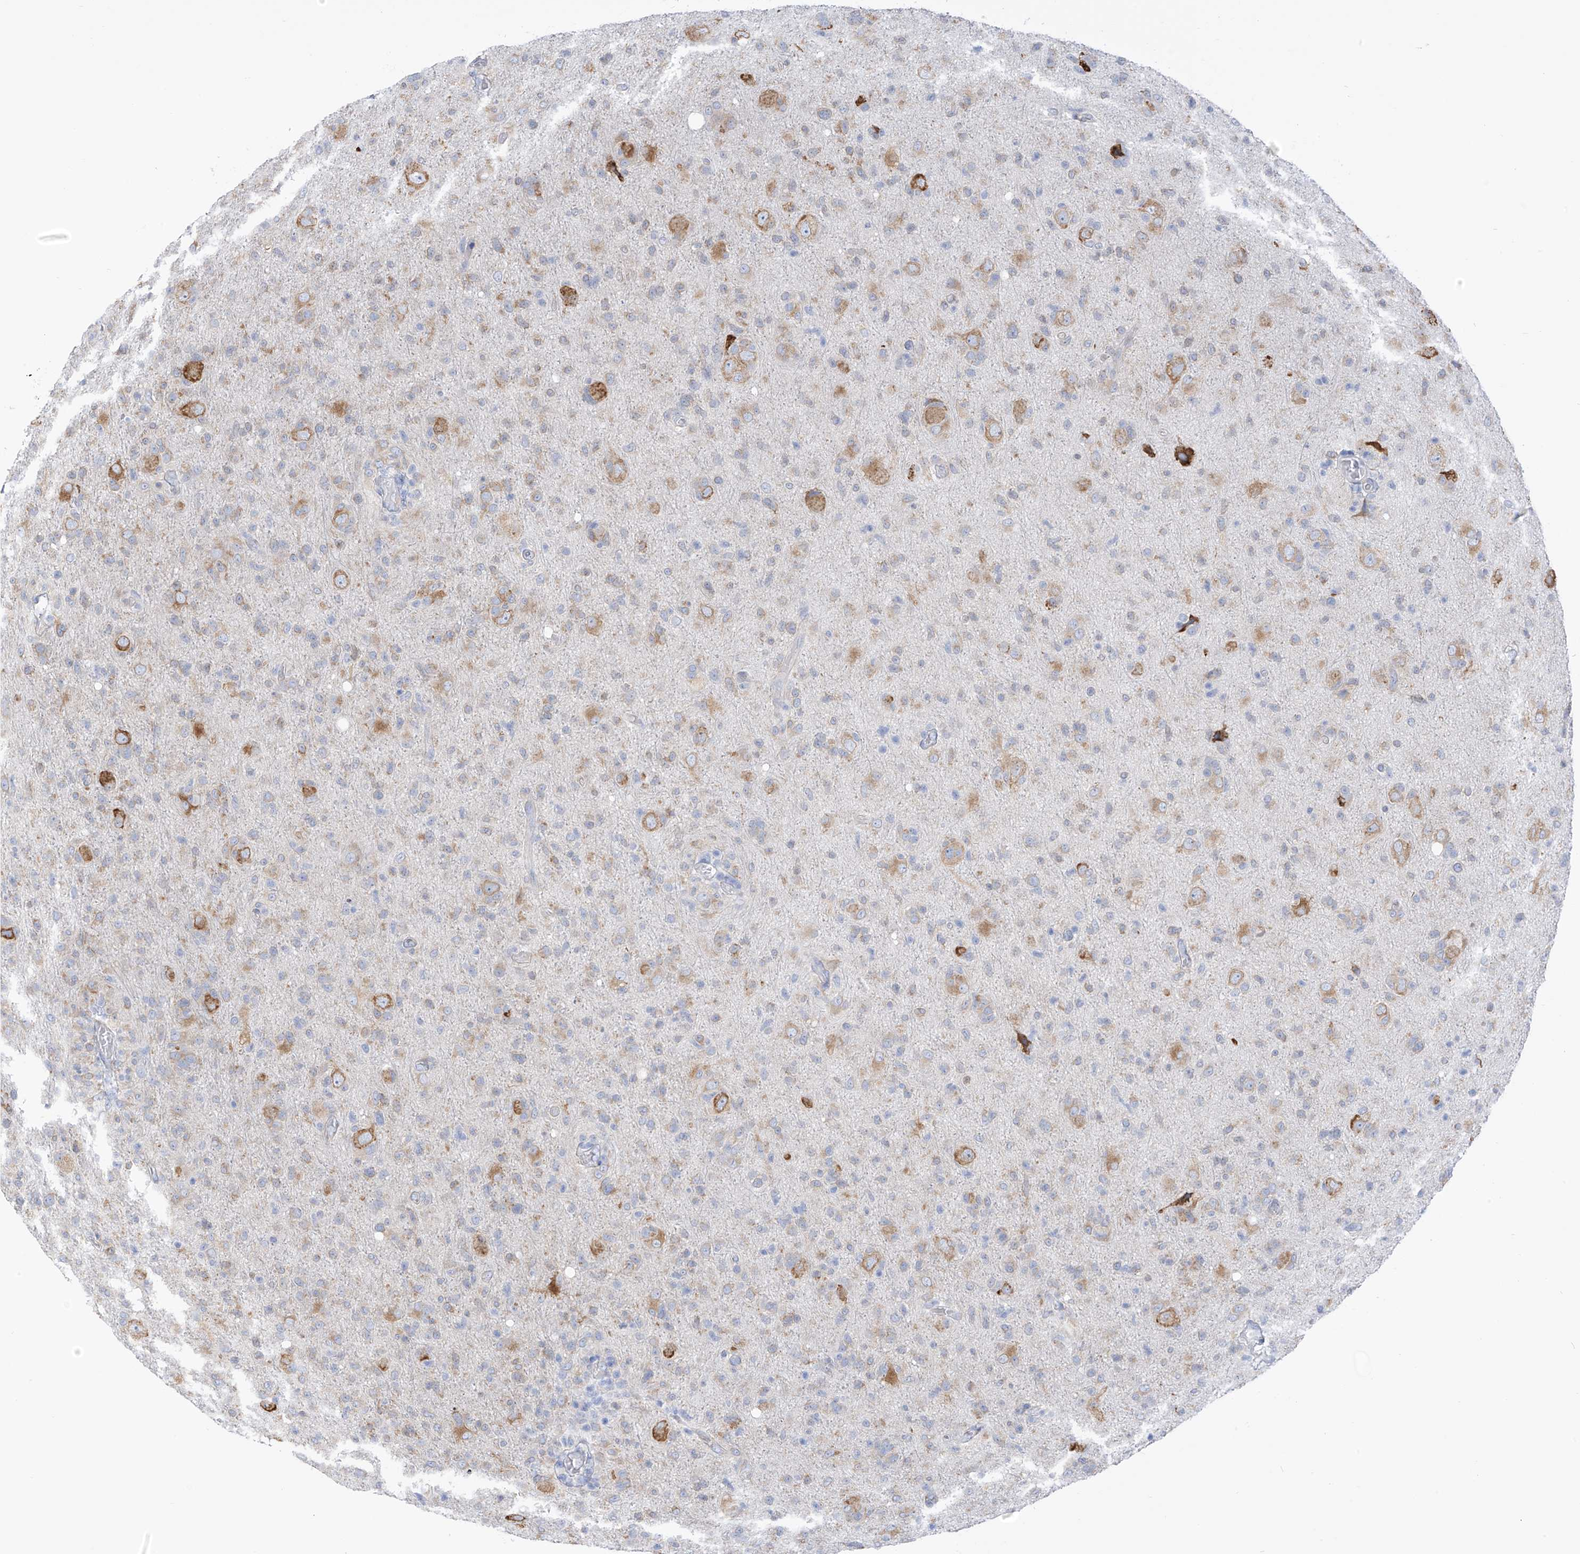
{"staining": {"intensity": "moderate", "quantity": "<25%", "location": "cytoplasmic/membranous"}, "tissue": "glioma", "cell_type": "Tumor cells", "image_type": "cancer", "snomed": [{"axis": "morphology", "description": "Glioma, malignant, High grade"}, {"axis": "topography", "description": "Brain"}], "caption": "Glioma was stained to show a protein in brown. There is low levels of moderate cytoplasmic/membranous expression in about <25% of tumor cells.", "gene": "RCN2", "patient": {"sex": "female", "age": 57}}